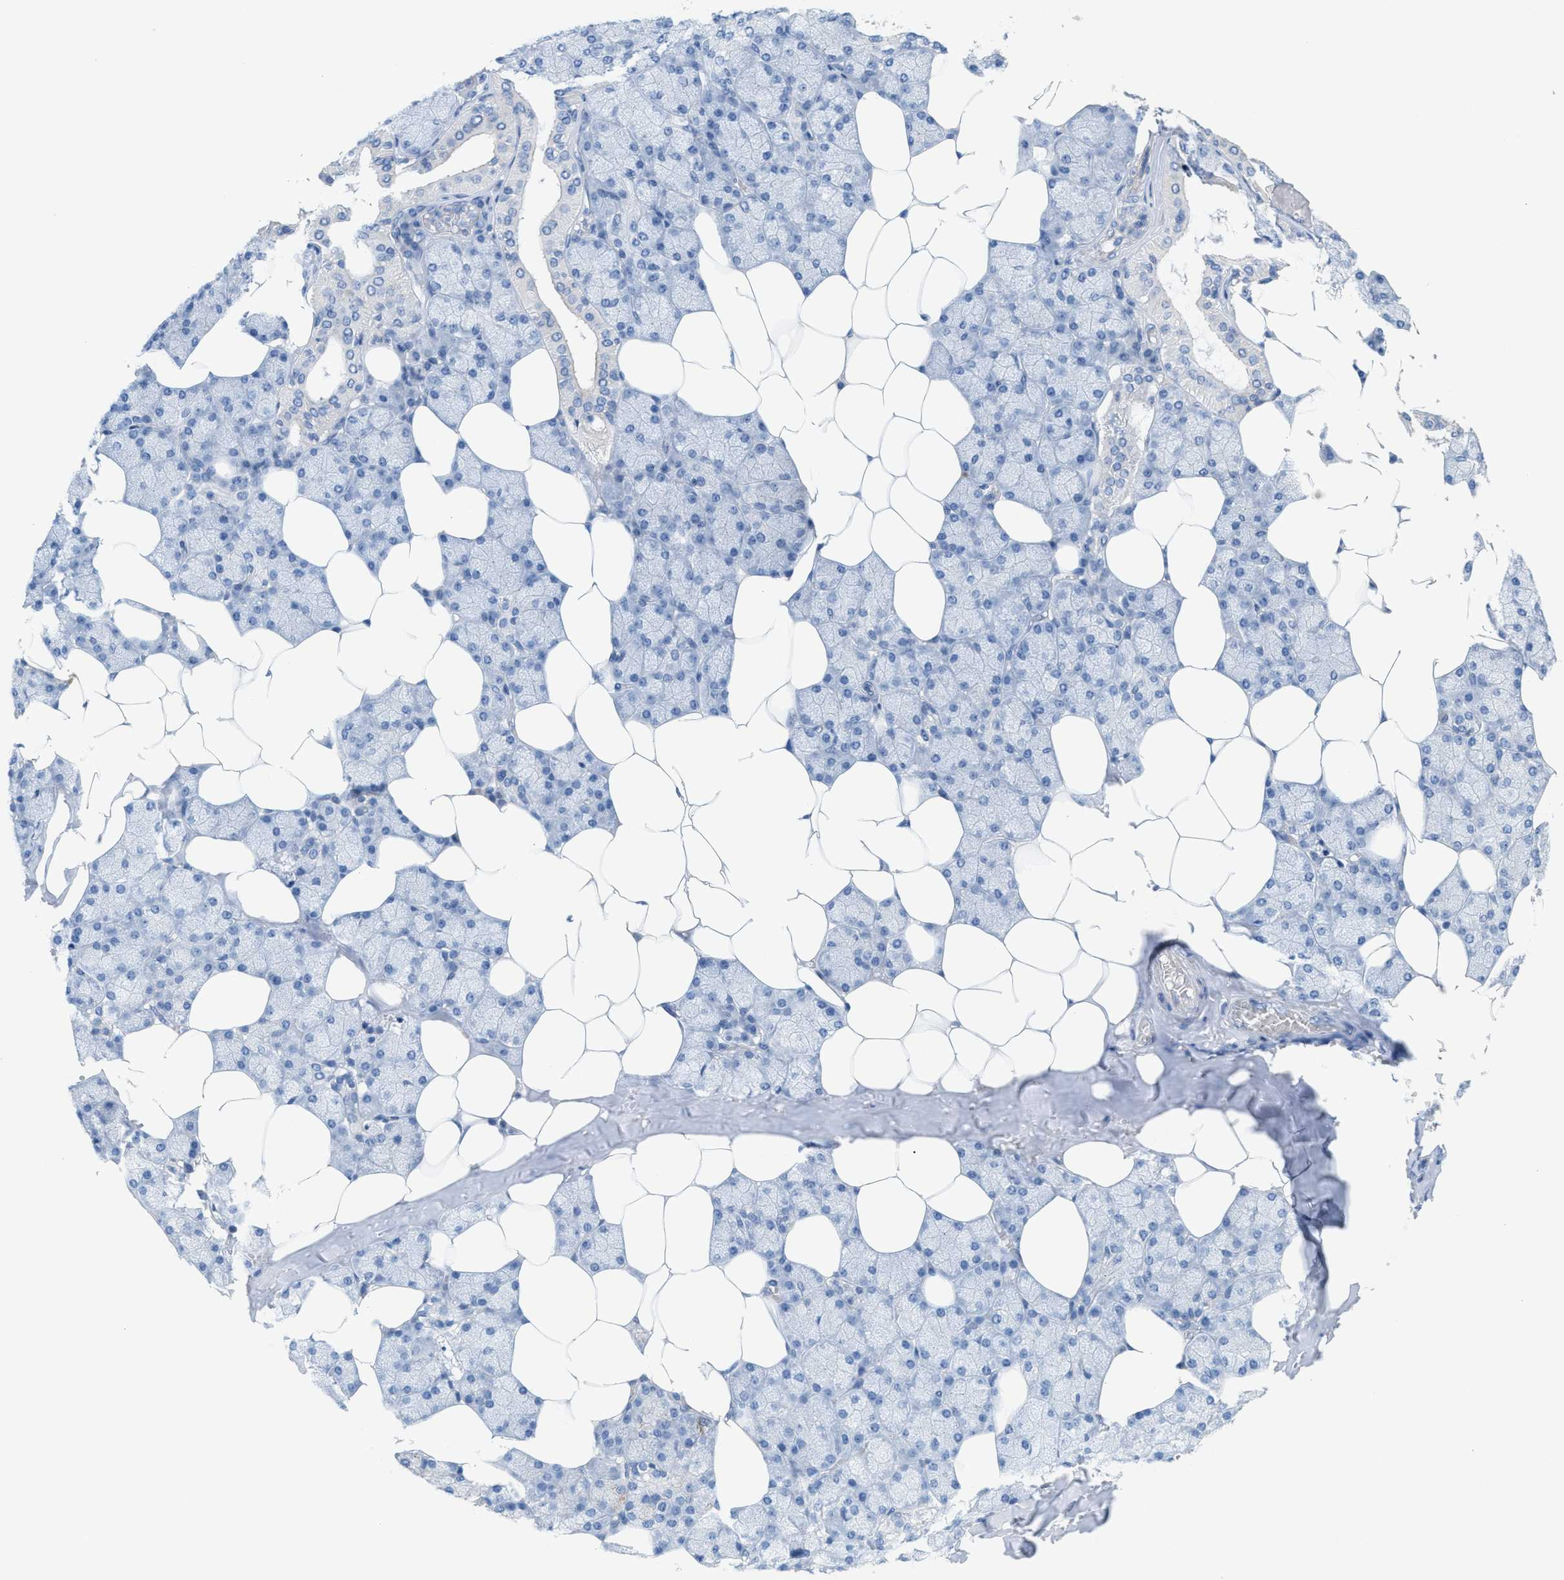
{"staining": {"intensity": "negative", "quantity": "none", "location": "none"}, "tissue": "salivary gland", "cell_type": "Glandular cells", "image_type": "normal", "snomed": [{"axis": "morphology", "description": "Normal tissue, NOS"}, {"axis": "topography", "description": "Salivary gland"}], "caption": "Immunohistochemistry (IHC) micrograph of normal human salivary gland stained for a protein (brown), which exhibits no expression in glandular cells.", "gene": "MPP3", "patient": {"sex": "male", "age": 62}}